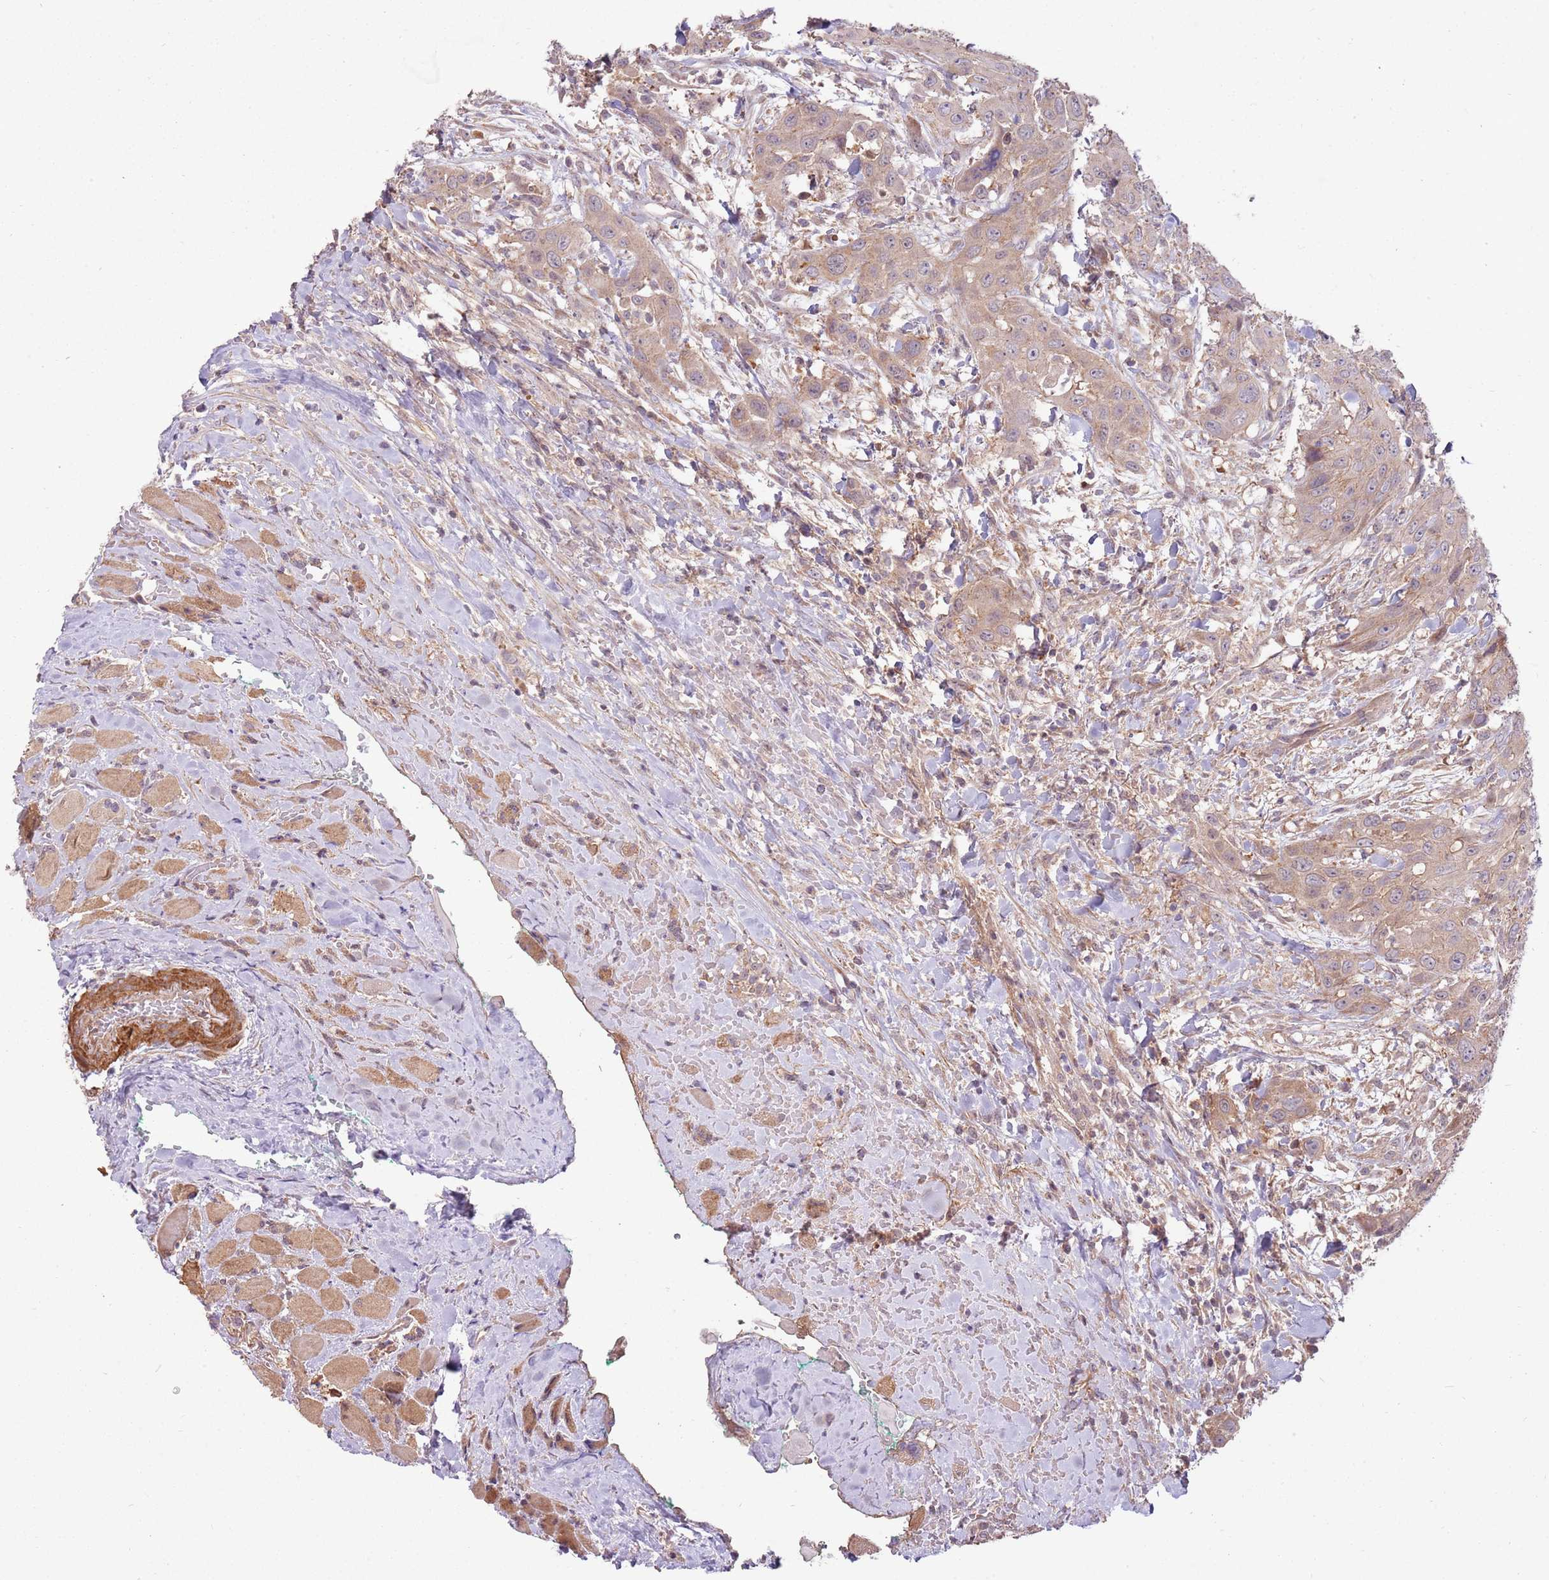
{"staining": {"intensity": "weak", "quantity": ">75%", "location": "cytoplasmic/membranous"}, "tissue": "head and neck cancer", "cell_type": "Tumor cells", "image_type": "cancer", "snomed": [{"axis": "morphology", "description": "Squamous cell carcinoma, NOS"}, {"axis": "topography", "description": "Head-Neck"}], "caption": "Immunohistochemistry of squamous cell carcinoma (head and neck) reveals low levels of weak cytoplasmic/membranous expression in about >75% of tumor cells.", "gene": "SPATA31D1", "patient": {"sex": "male", "age": 81}}